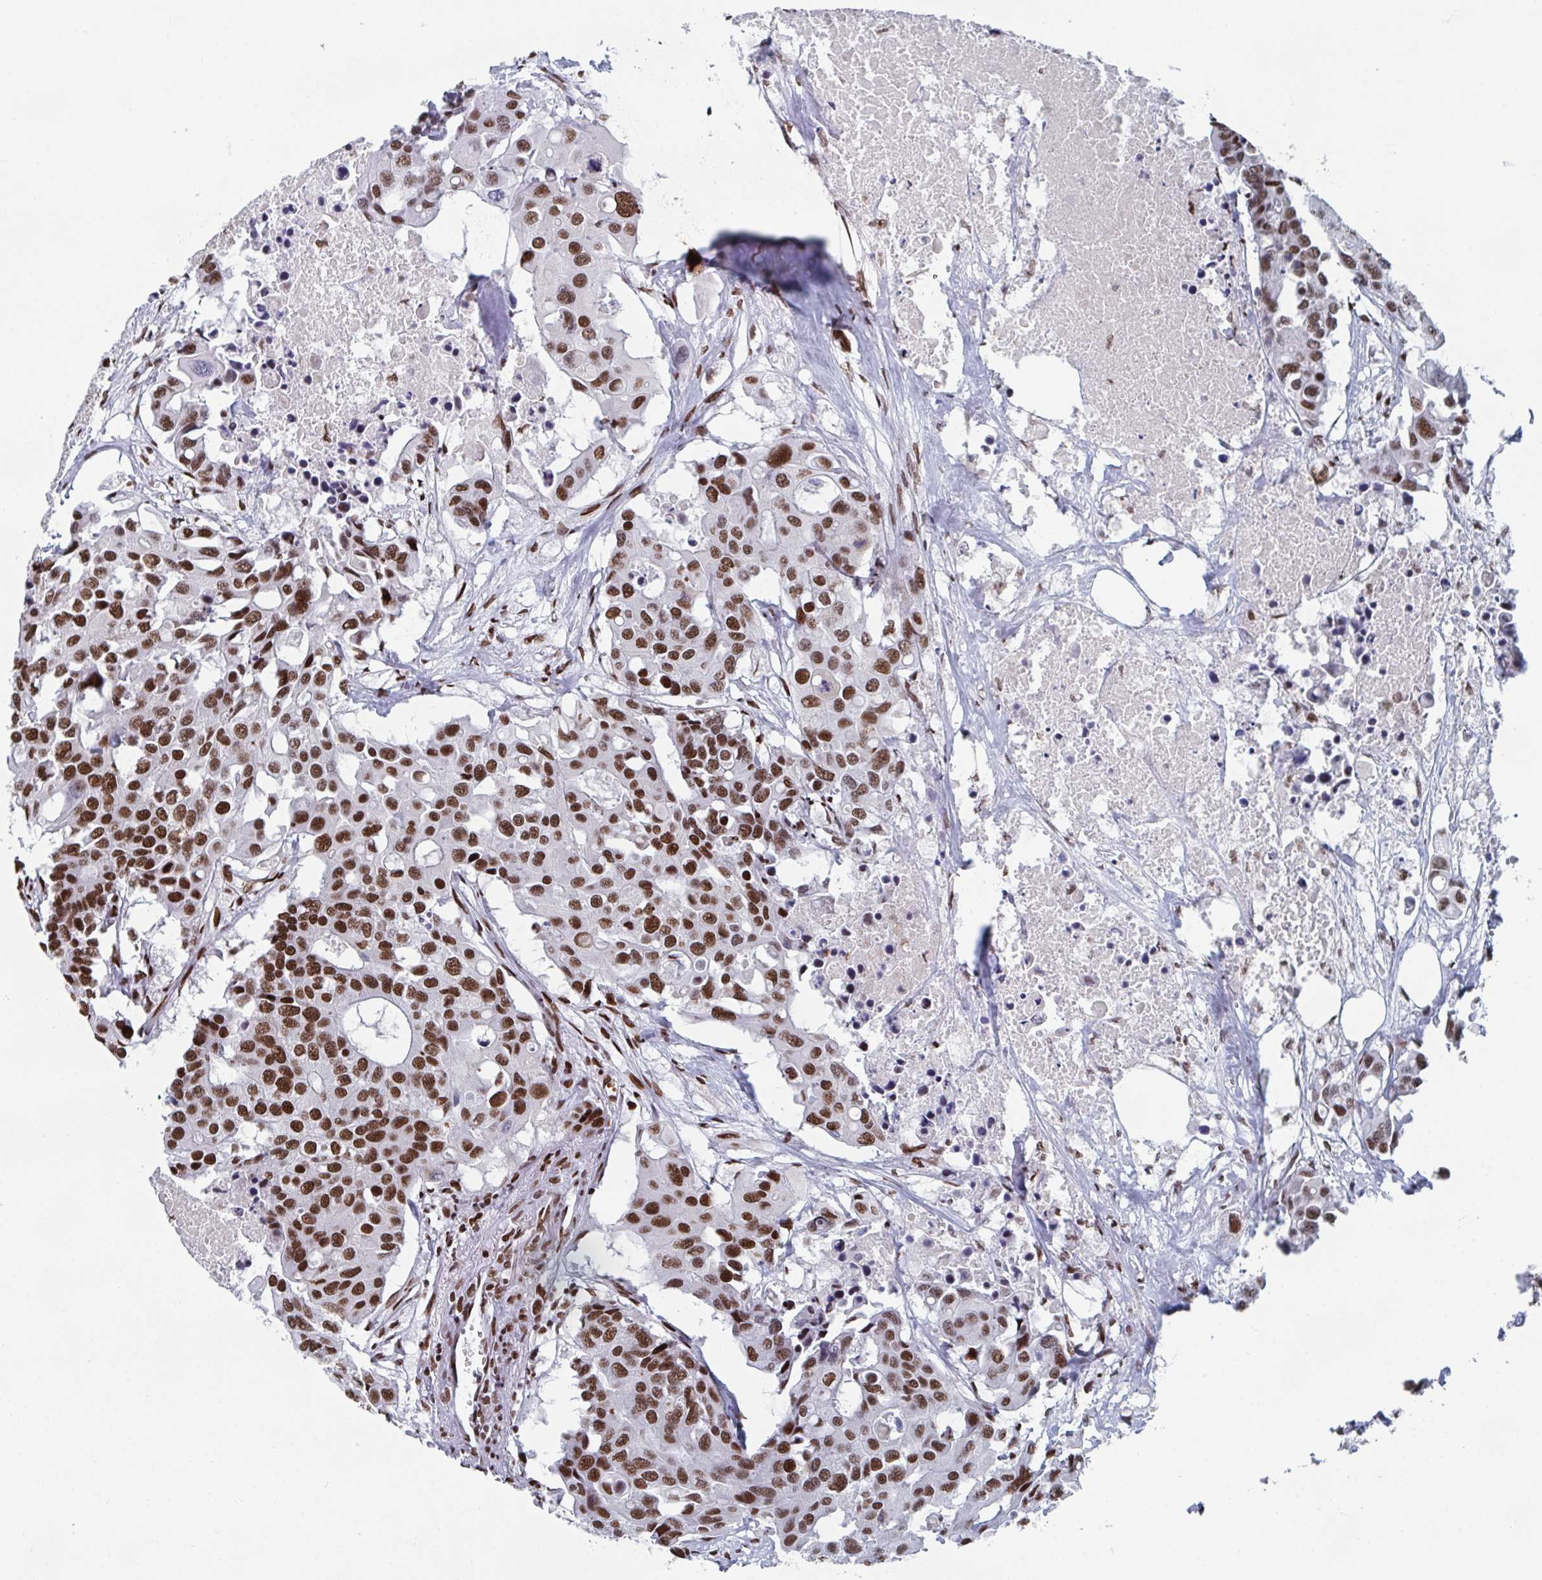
{"staining": {"intensity": "strong", "quantity": ">75%", "location": "nuclear"}, "tissue": "colorectal cancer", "cell_type": "Tumor cells", "image_type": "cancer", "snomed": [{"axis": "morphology", "description": "Adenocarcinoma, NOS"}, {"axis": "topography", "description": "Colon"}], "caption": "A brown stain labels strong nuclear staining of a protein in human colorectal cancer (adenocarcinoma) tumor cells.", "gene": "ZNF607", "patient": {"sex": "male", "age": 77}}